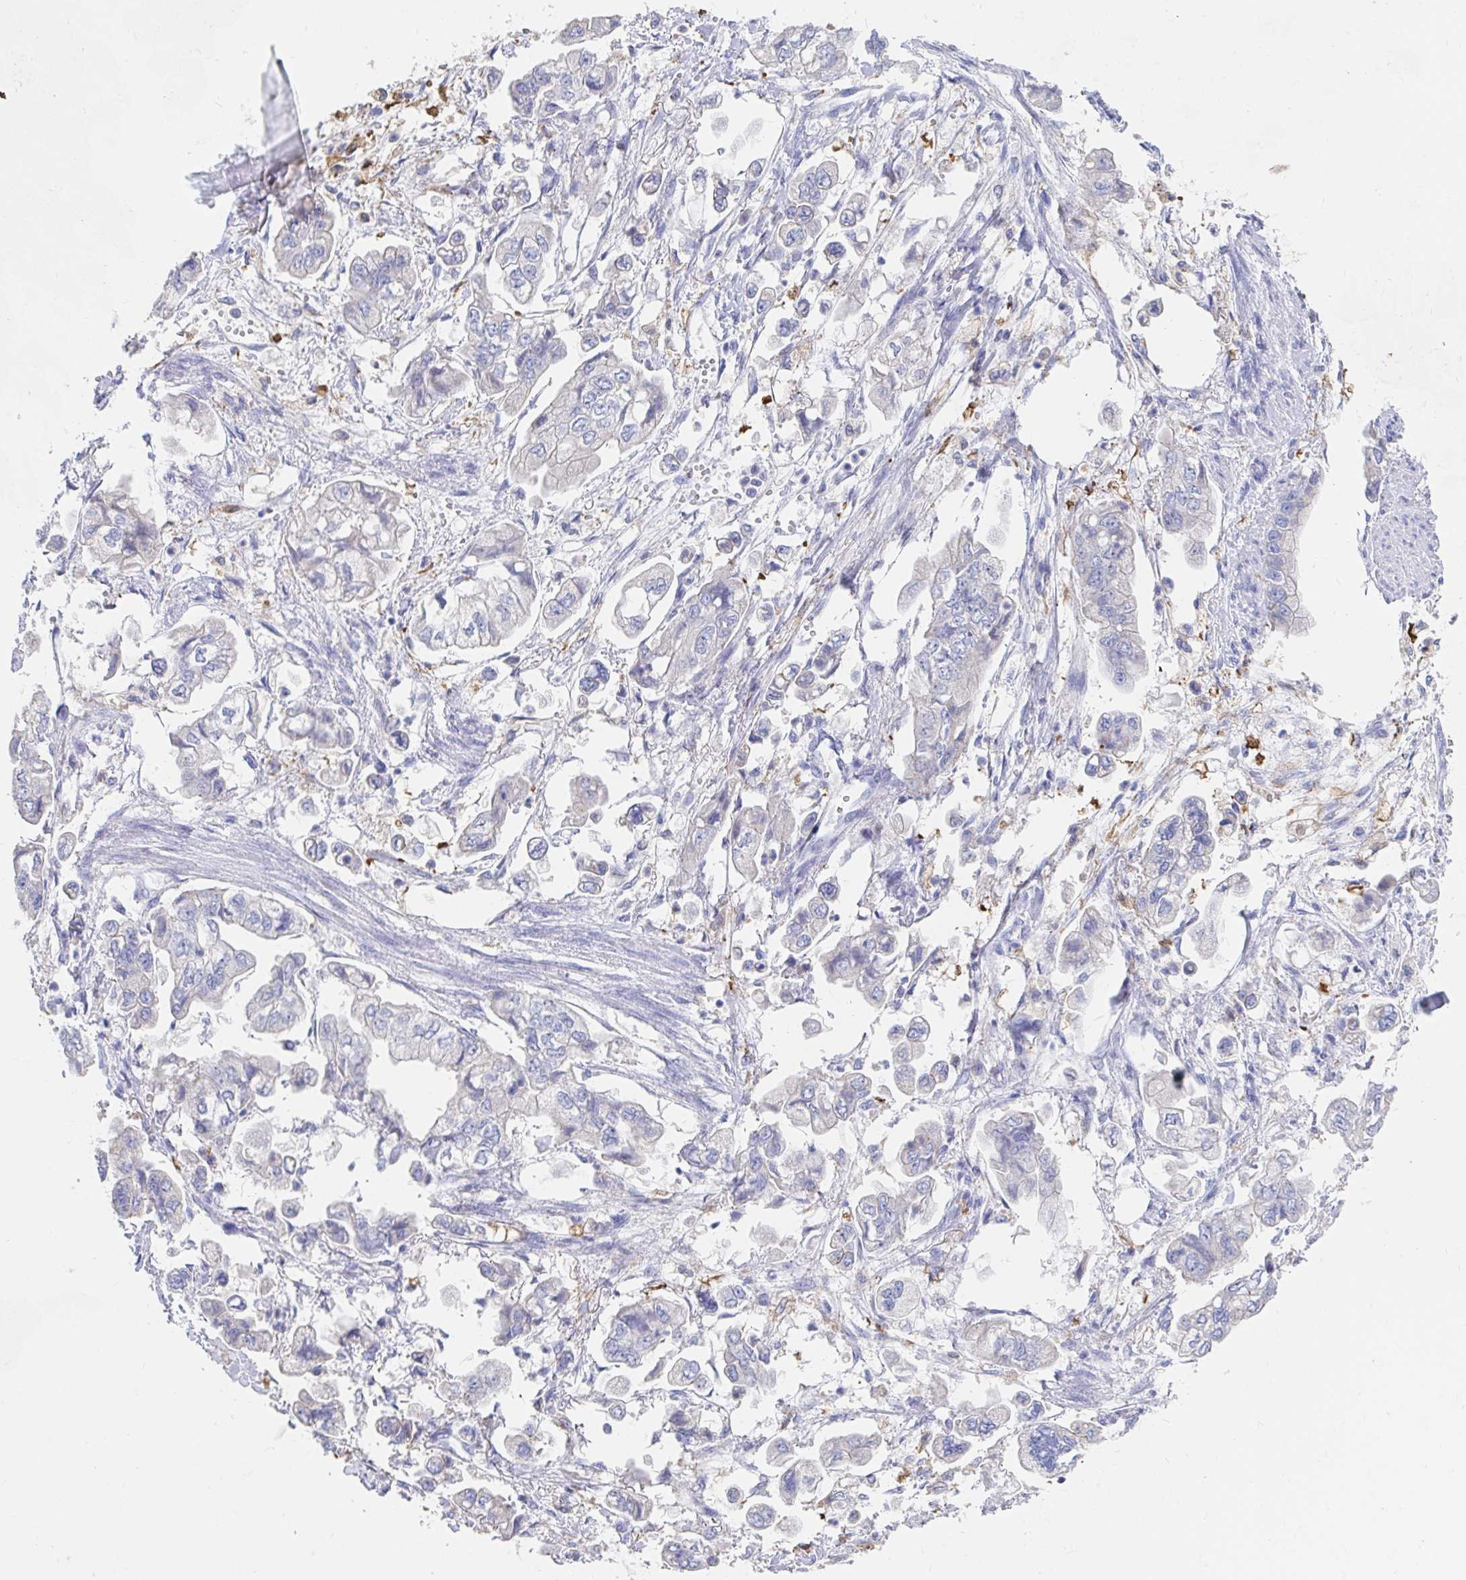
{"staining": {"intensity": "negative", "quantity": "none", "location": "none"}, "tissue": "stomach cancer", "cell_type": "Tumor cells", "image_type": "cancer", "snomed": [{"axis": "morphology", "description": "Adenocarcinoma, NOS"}, {"axis": "topography", "description": "Stomach"}], "caption": "An image of human stomach cancer is negative for staining in tumor cells.", "gene": "LAMC3", "patient": {"sex": "male", "age": 62}}